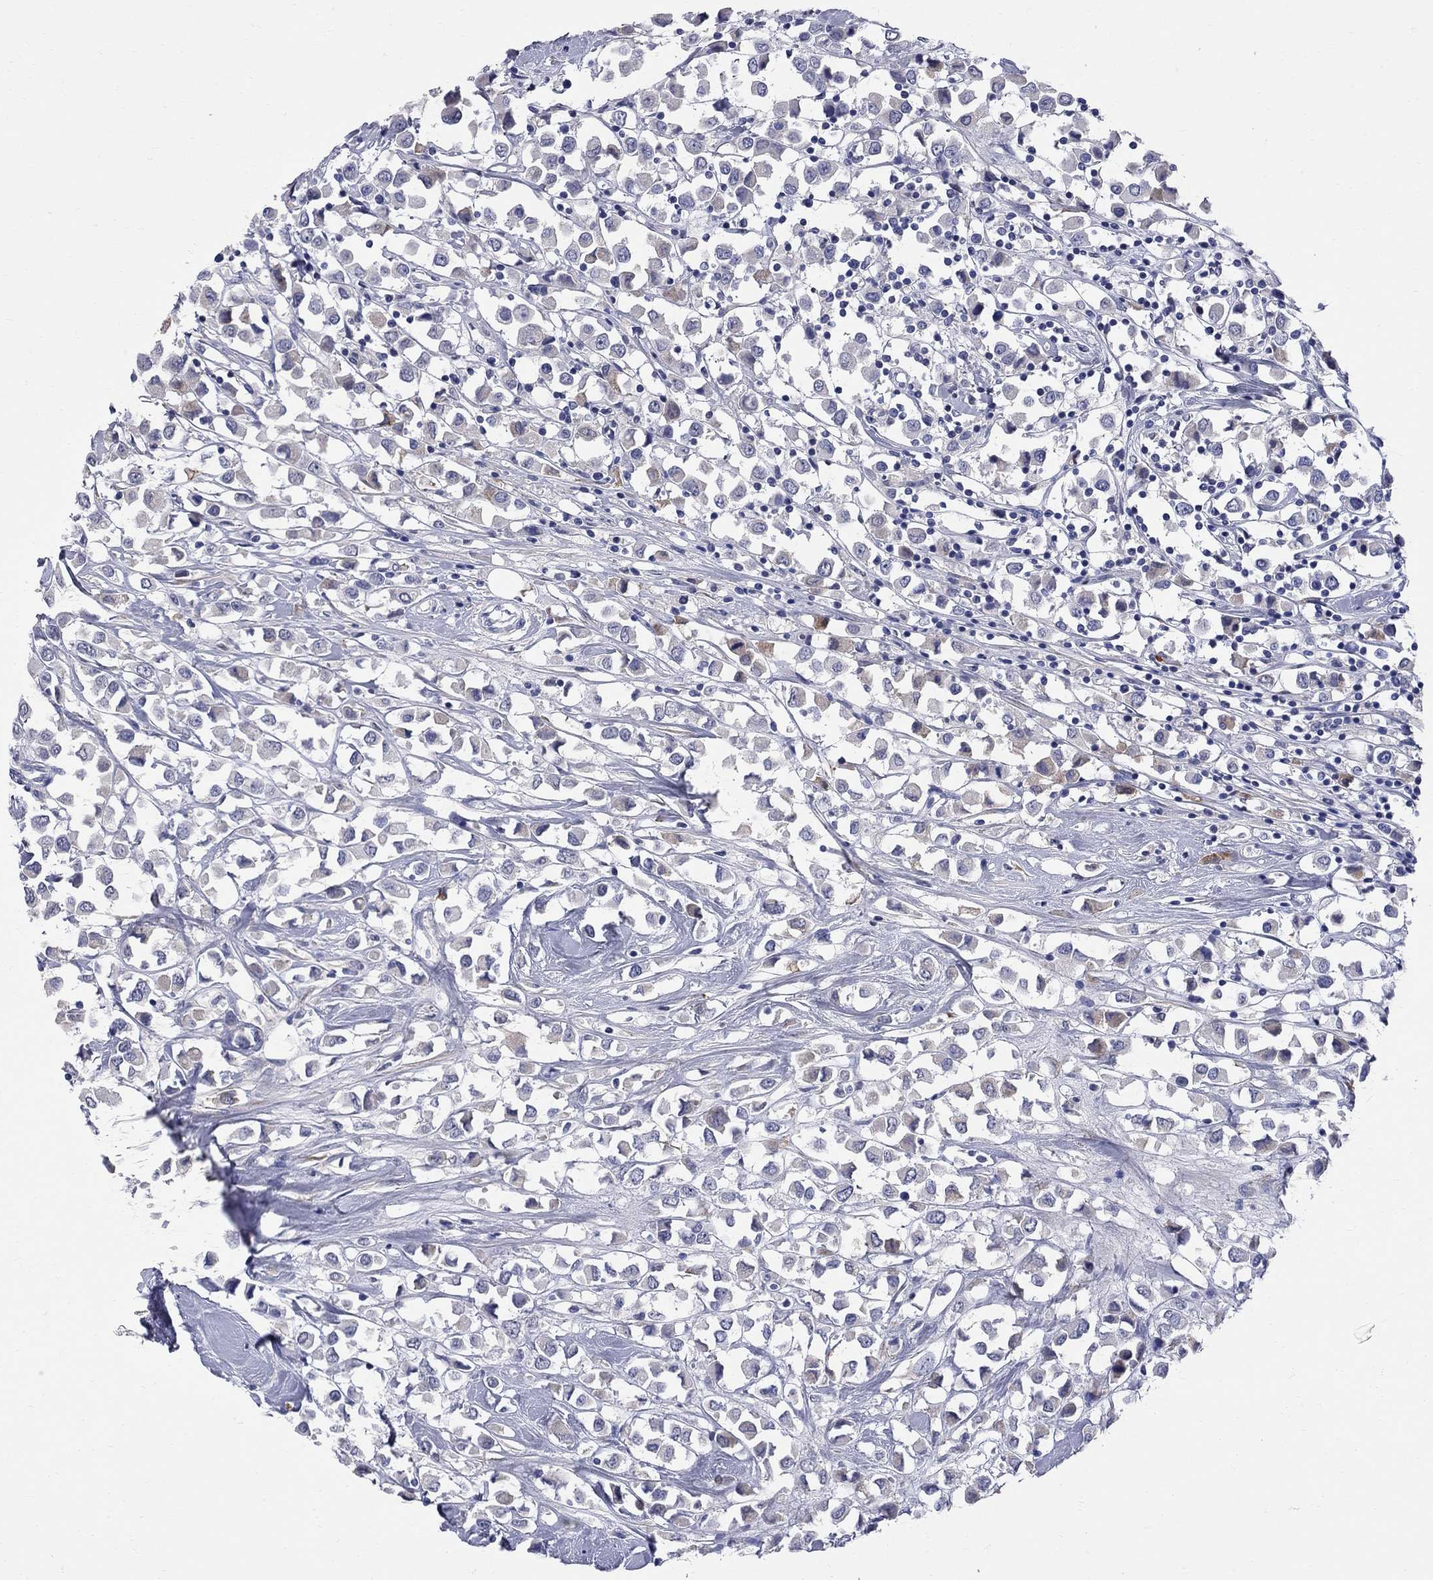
{"staining": {"intensity": "weak", "quantity": "<25%", "location": "cytoplasmic/membranous"}, "tissue": "breast cancer", "cell_type": "Tumor cells", "image_type": "cancer", "snomed": [{"axis": "morphology", "description": "Duct carcinoma"}, {"axis": "topography", "description": "Breast"}], "caption": "Immunohistochemical staining of human intraductal carcinoma (breast) displays no significant staining in tumor cells.", "gene": "FAM221B", "patient": {"sex": "female", "age": 61}}